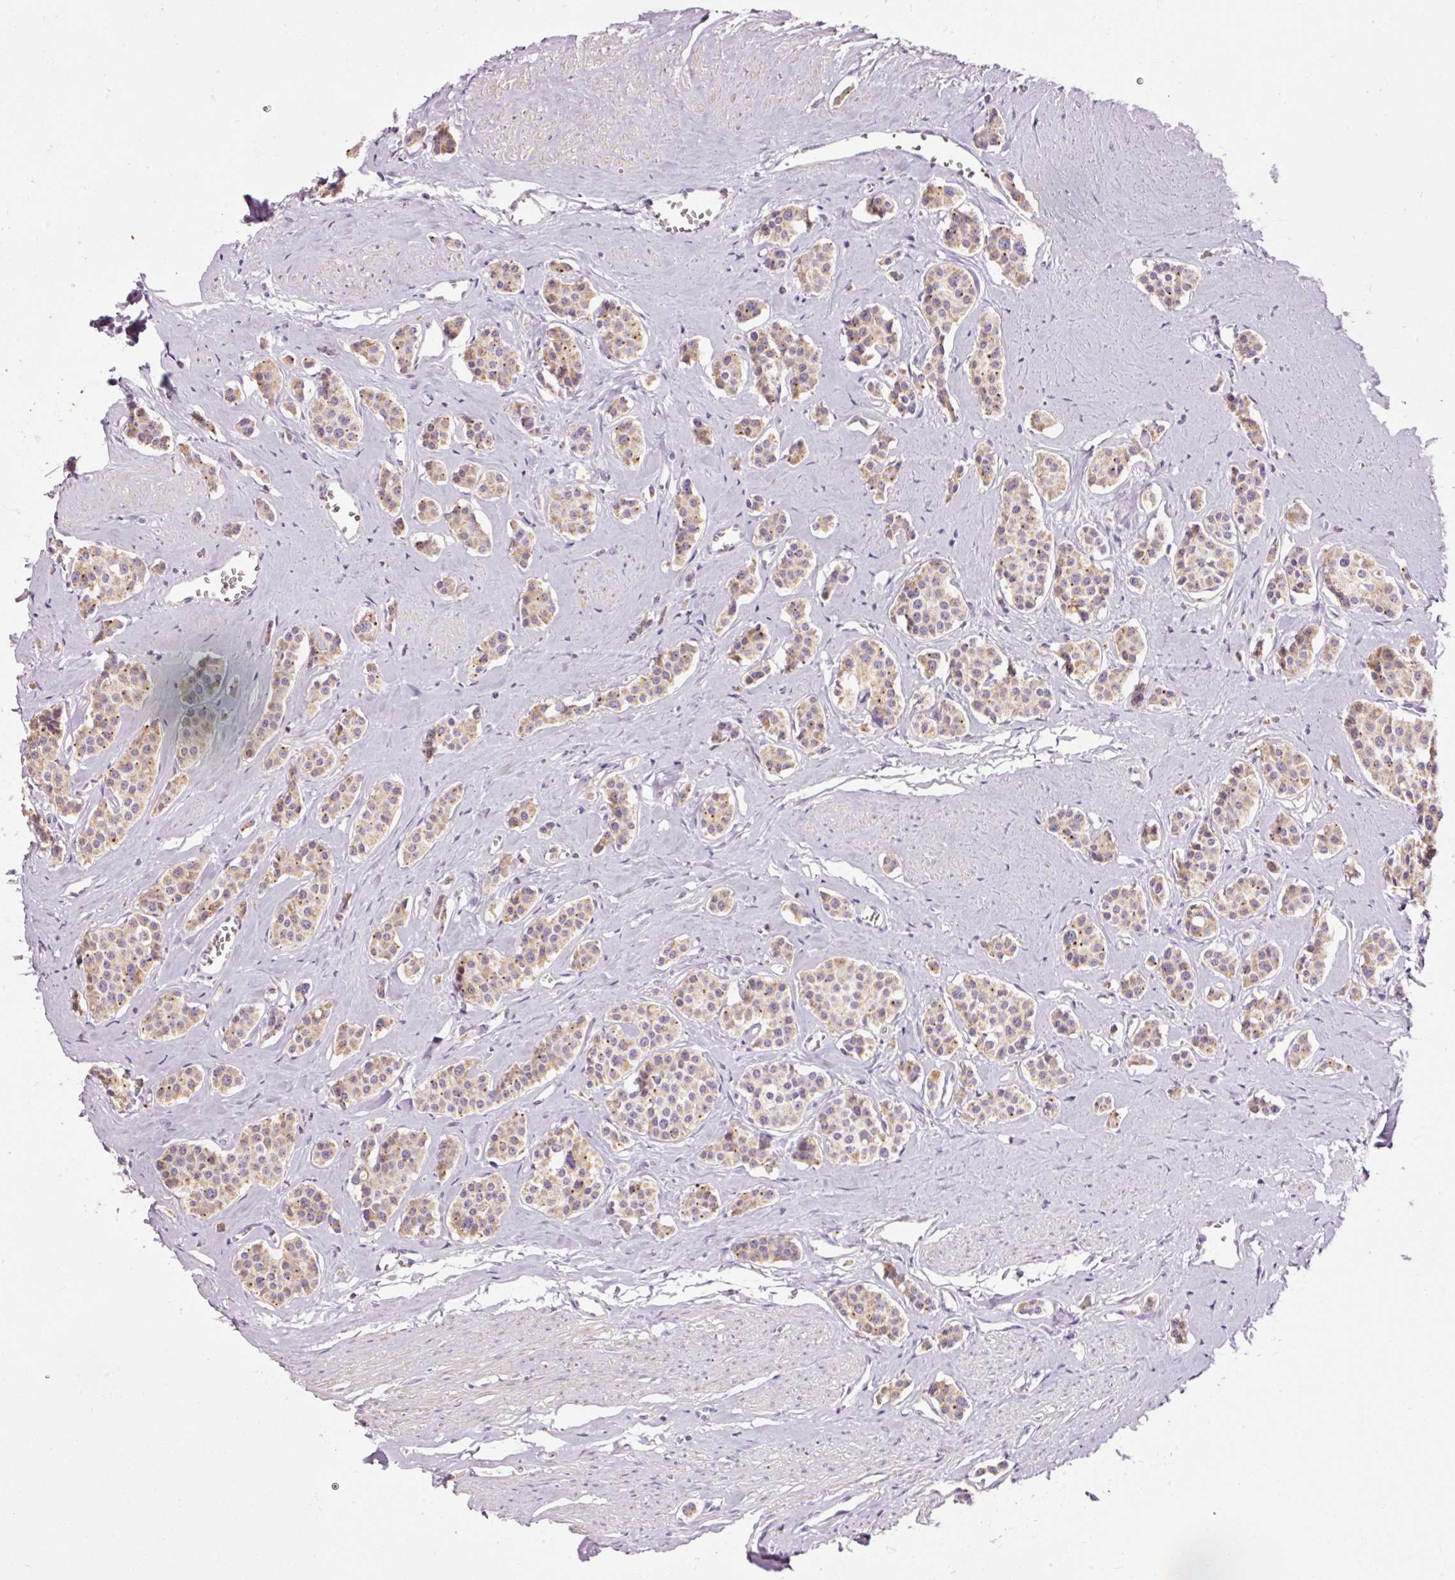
{"staining": {"intensity": "weak", "quantity": ">75%", "location": "cytoplasmic/membranous"}, "tissue": "carcinoid", "cell_type": "Tumor cells", "image_type": "cancer", "snomed": [{"axis": "morphology", "description": "Carcinoid, malignant, NOS"}, {"axis": "topography", "description": "Small intestine"}], "caption": "The histopathology image demonstrates immunohistochemical staining of carcinoid. There is weak cytoplasmic/membranous positivity is seen in about >75% of tumor cells.", "gene": "PRDX5", "patient": {"sex": "male", "age": 60}}